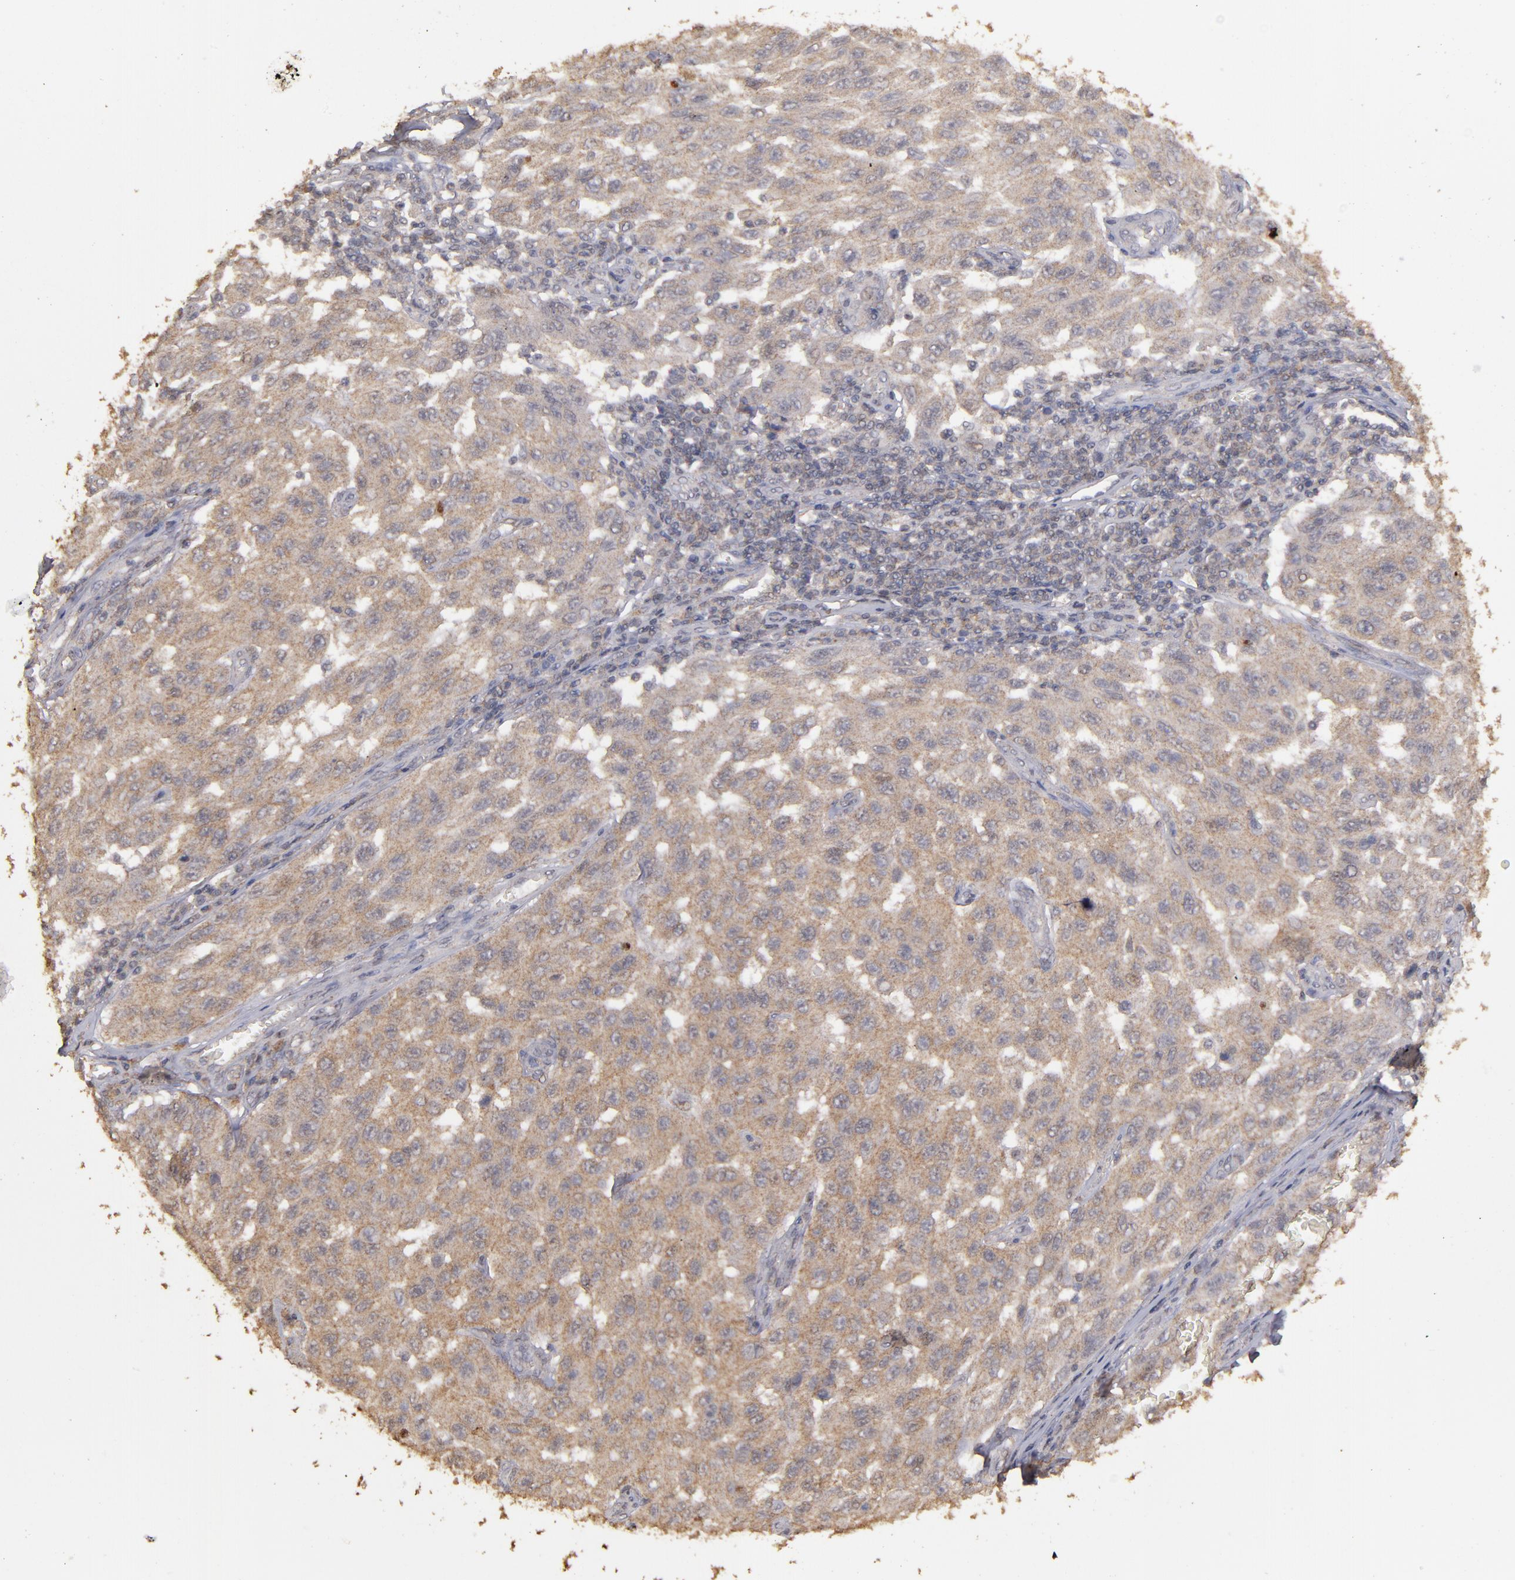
{"staining": {"intensity": "weak", "quantity": ">75%", "location": "cytoplasmic/membranous"}, "tissue": "melanoma", "cell_type": "Tumor cells", "image_type": "cancer", "snomed": [{"axis": "morphology", "description": "Malignant melanoma, NOS"}, {"axis": "topography", "description": "Skin"}], "caption": "Protein positivity by IHC displays weak cytoplasmic/membranous expression in about >75% of tumor cells in melanoma.", "gene": "FAT1", "patient": {"sex": "male", "age": 30}}